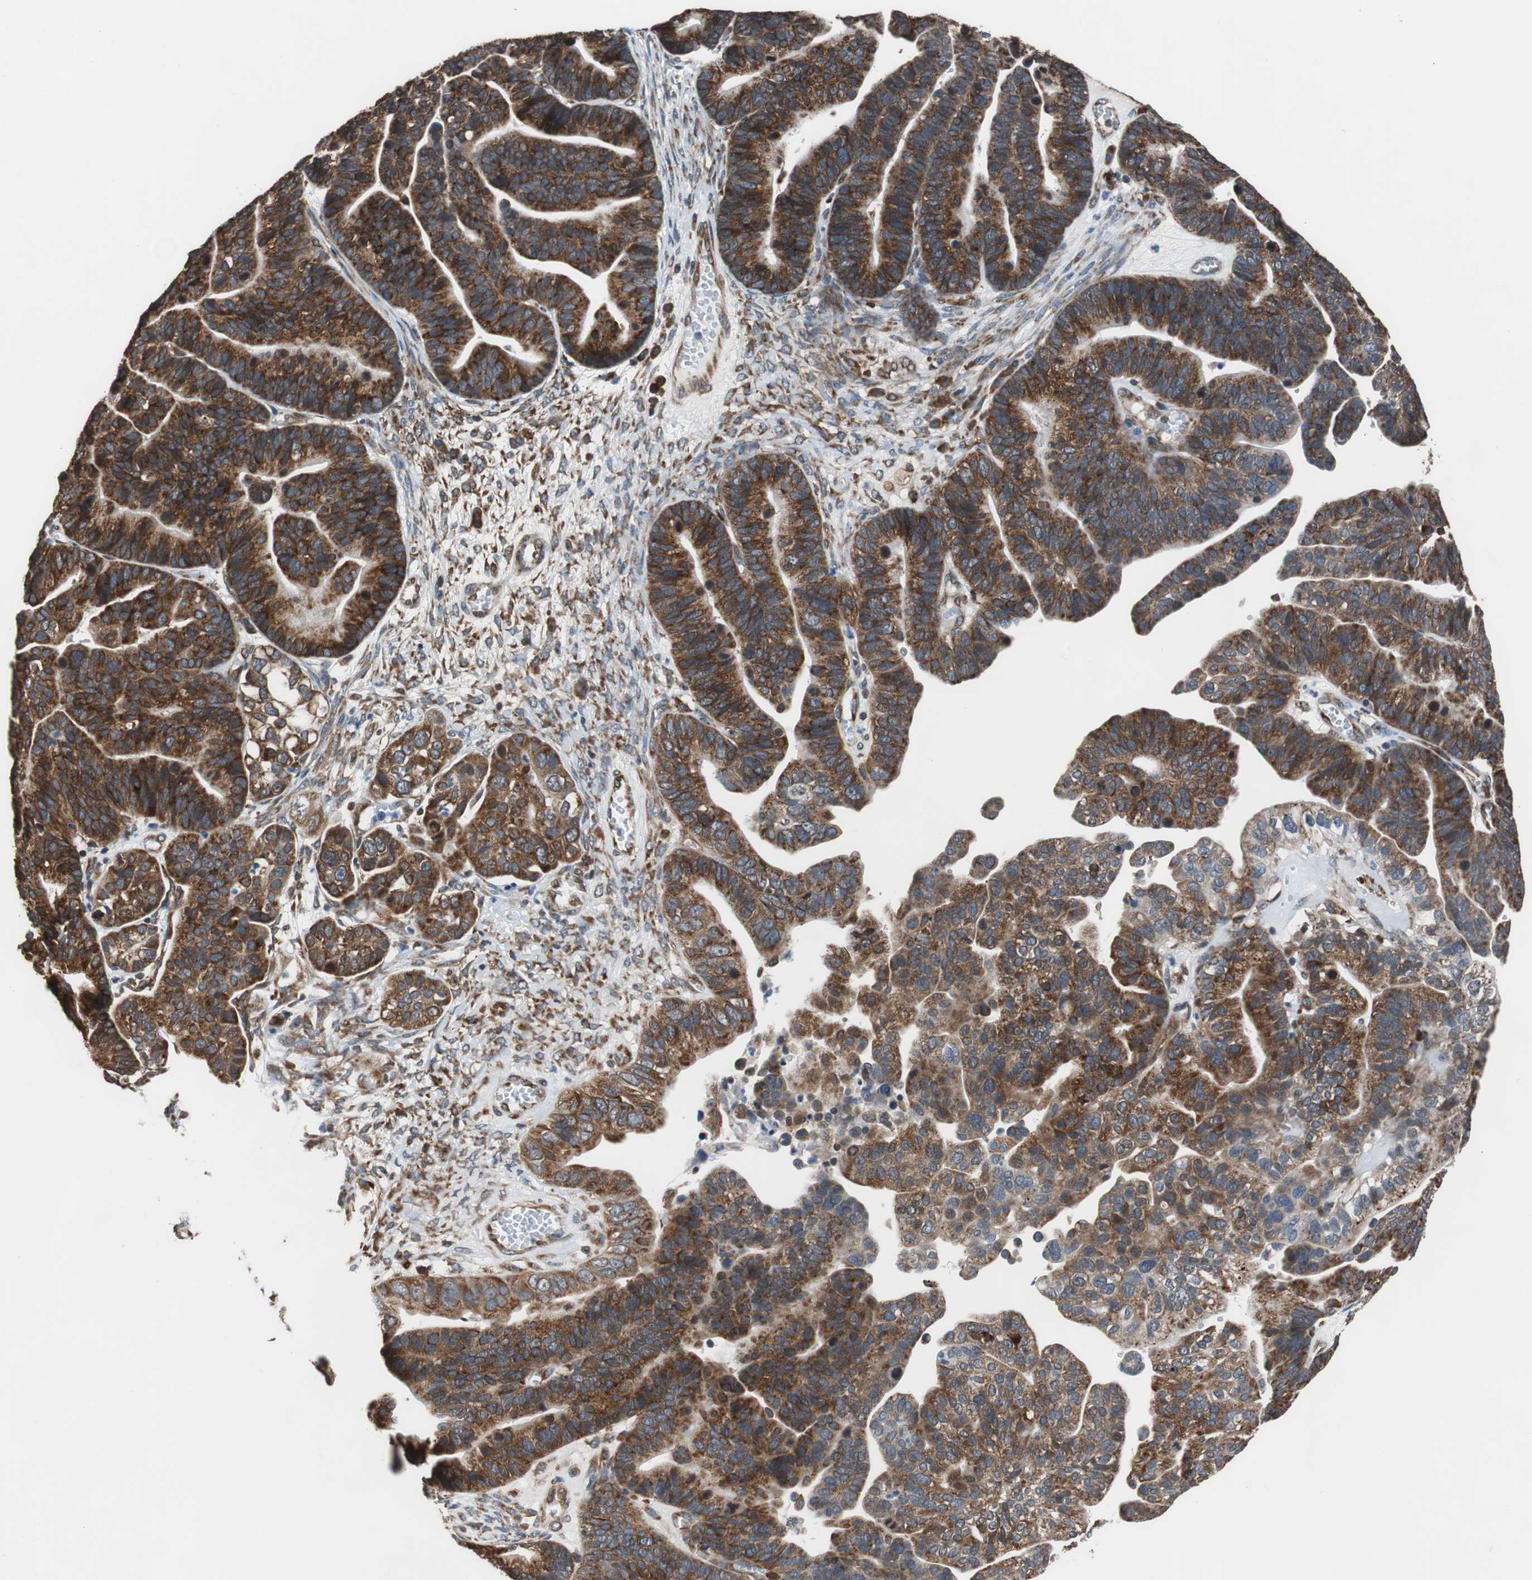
{"staining": {"intensity": "strong", "quantity": ">75%", "location": "cytoplasmic/membranous"}, "tissue": "ovarian cancer", "cell_type": "Tumor cells", "image_type": "cancer", "snomed": [{"axis": "morphology", "description": "Cystadenocarcinoma, serous, NOS"}, {"axis": "topography", "description": "Ovary"}], "caption": "This is an image of immunohistochemistry staining of serous cystadenocarcinoma (ovarian), which shows strong expression in the cytoplasmic/membranous of tumor cells.", "gene": "USP10", "patient": {"sex": "female", "age": 56}}